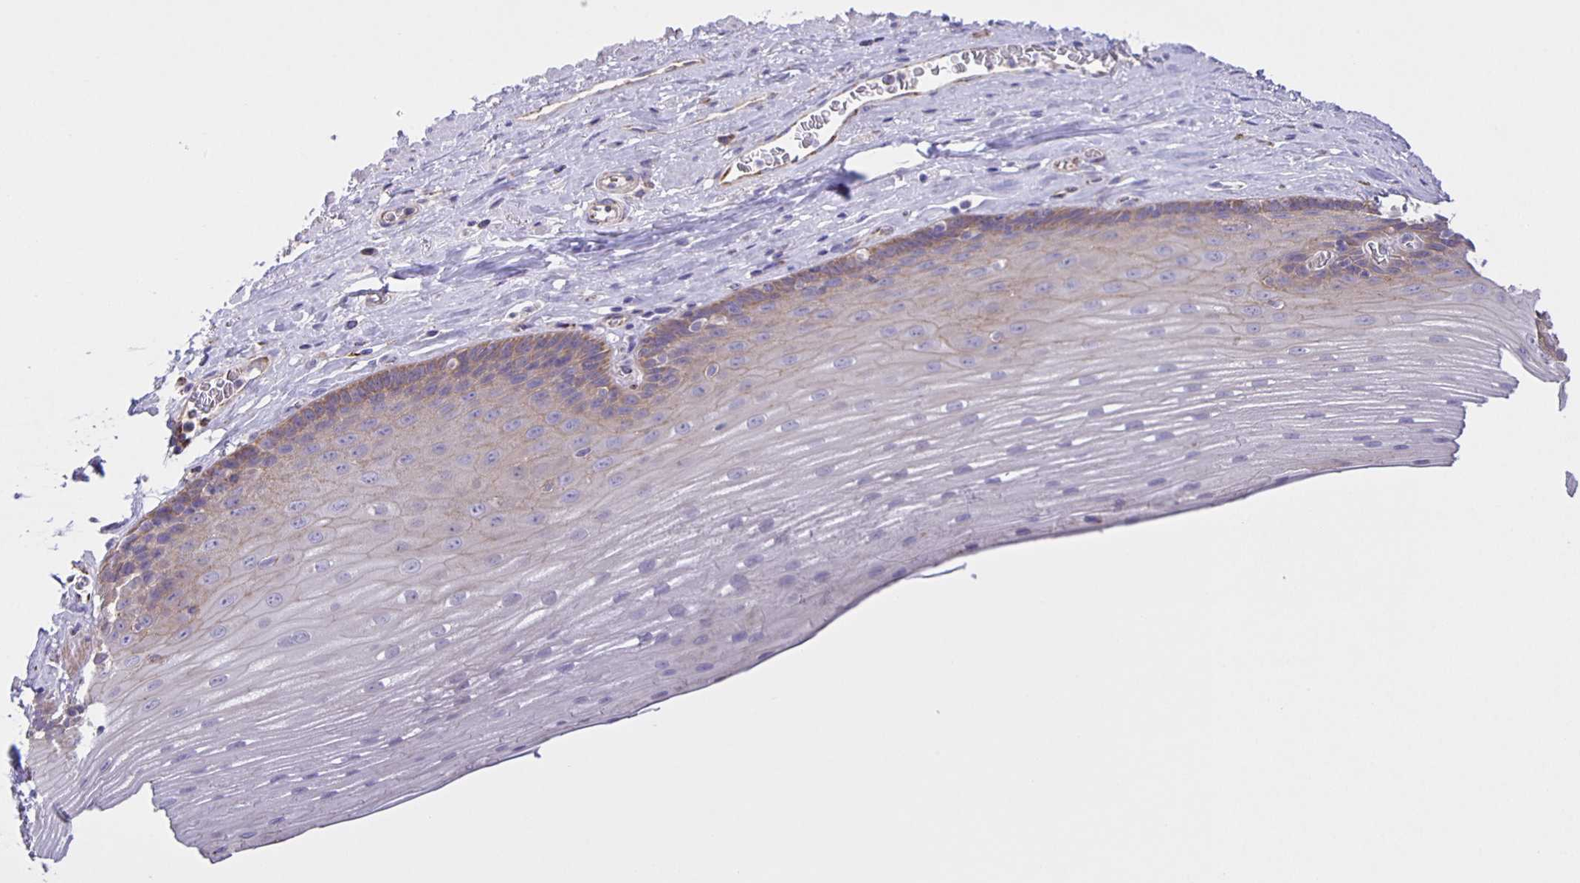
{"staining": {"intensity": "weak", "quantity": "25%-75%", "location": "cytoplasmic/membranous"}, "tissue": "esophagus", "cell_type": "Squamous epithelial cells", "image_type": "normal", "snomed": [{"axis": "morphology", "description": "Normal tissue, NOS"}, {"axis": "topography", "description": "Esophagus"}], "caption": "Esophagus stained with IHC exhibits weak cytoplasmic/membranous positivity in approximately 25%-75% of squamous epithelial cells.", "gene": "JMJD4", "patient": {"sex": "male", "age": 62}}